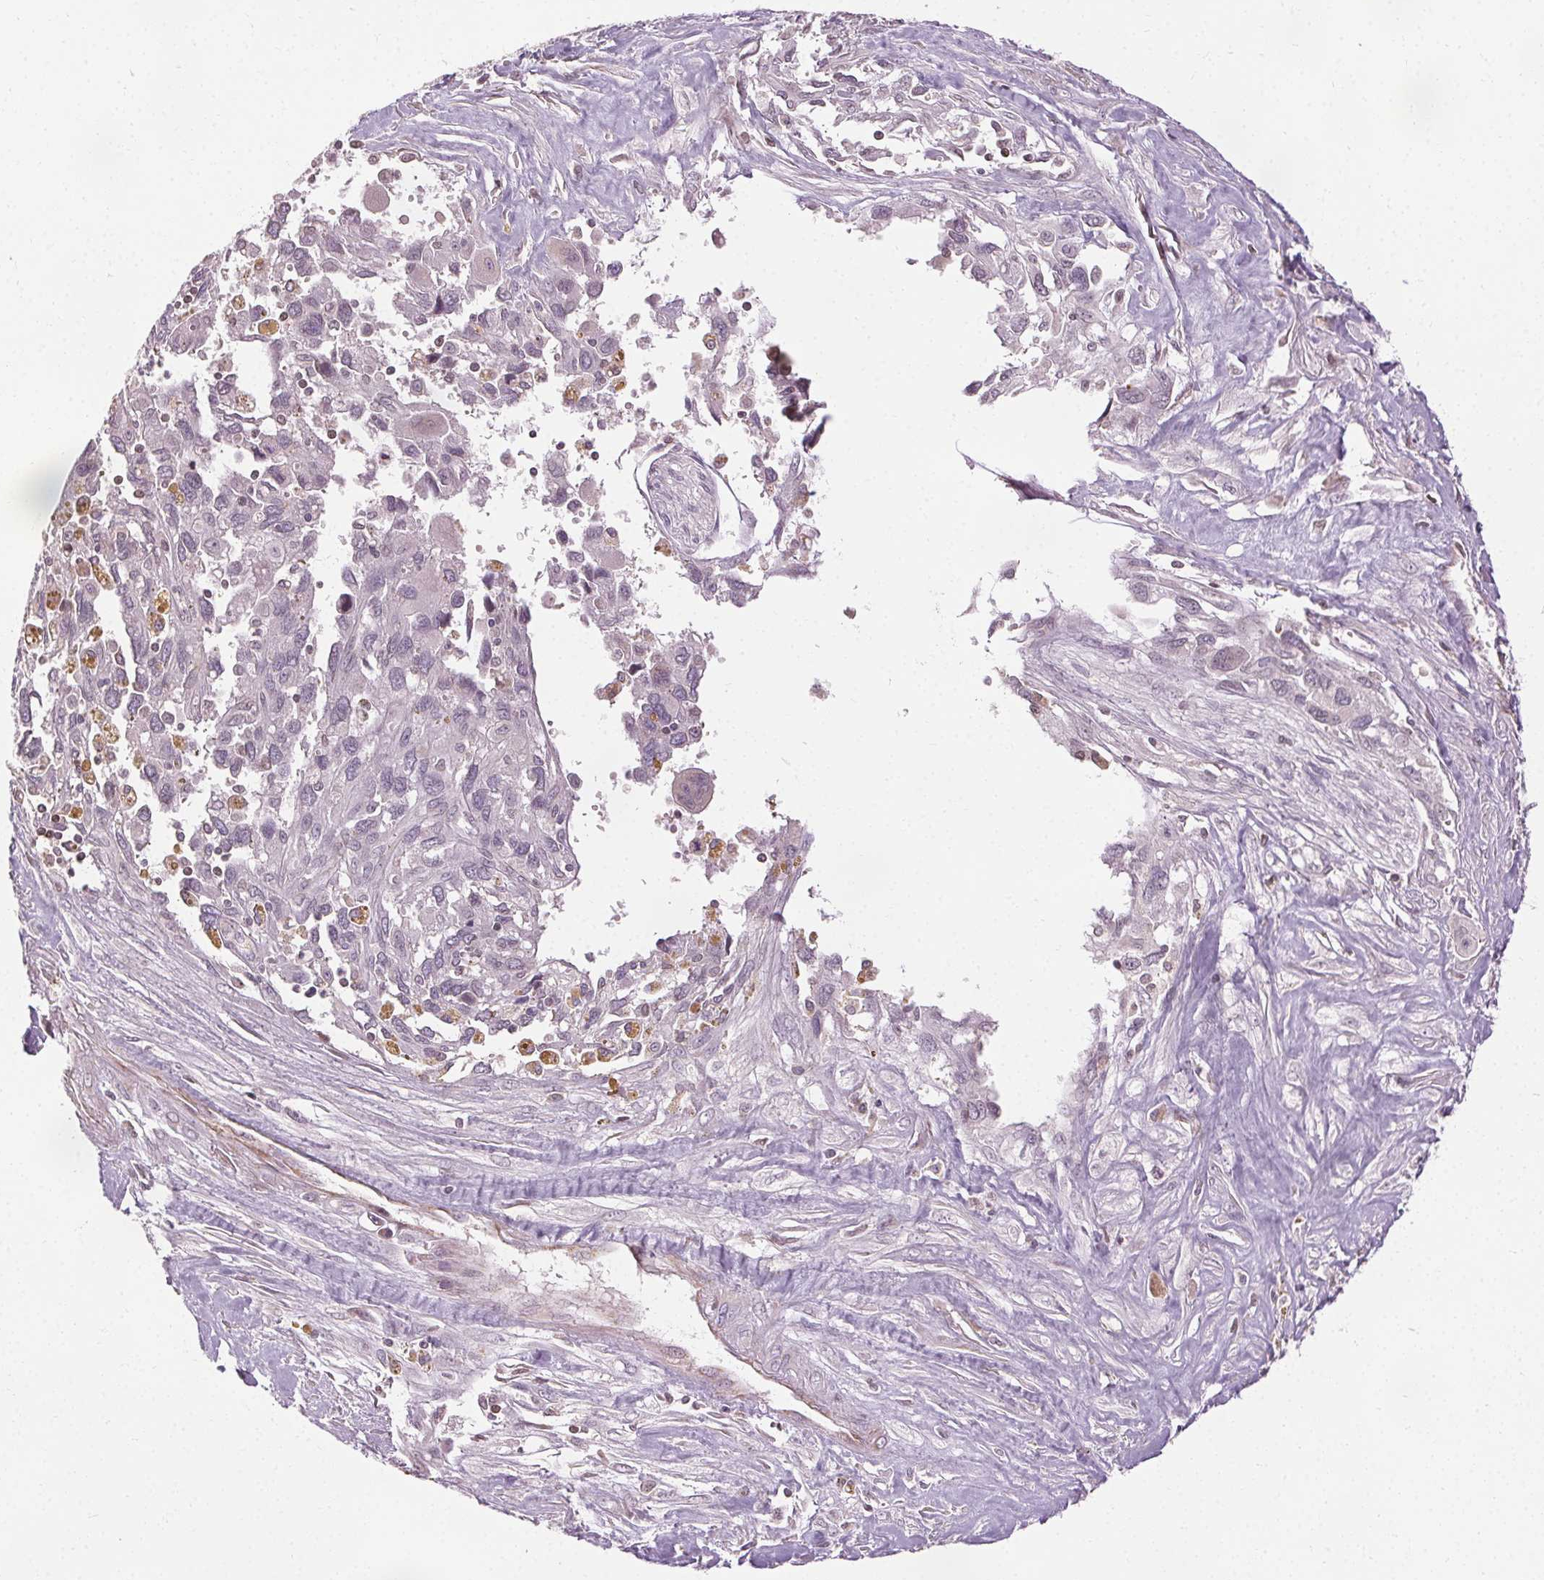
{"staining": {"intensity": "negative", "quantity": "none", "location": "none"}, "tissue": "pancreatic cancer", "cell_type": "Tumor cells", "image_type": "cancer", "snomed": [{"axis": "morphology", "description": "Adenocarcinoma, NOS"}, {"axis": "topography", "description": "Pancreas"}], "caption": "A high-resolution image shows immunohistochemistry (IHC) staining of pancreatic adenocarcinoma, which shows no significant expression in tumor cells.", "gene": "LFNG", "patient": {"sex": "female", "age": 47}}